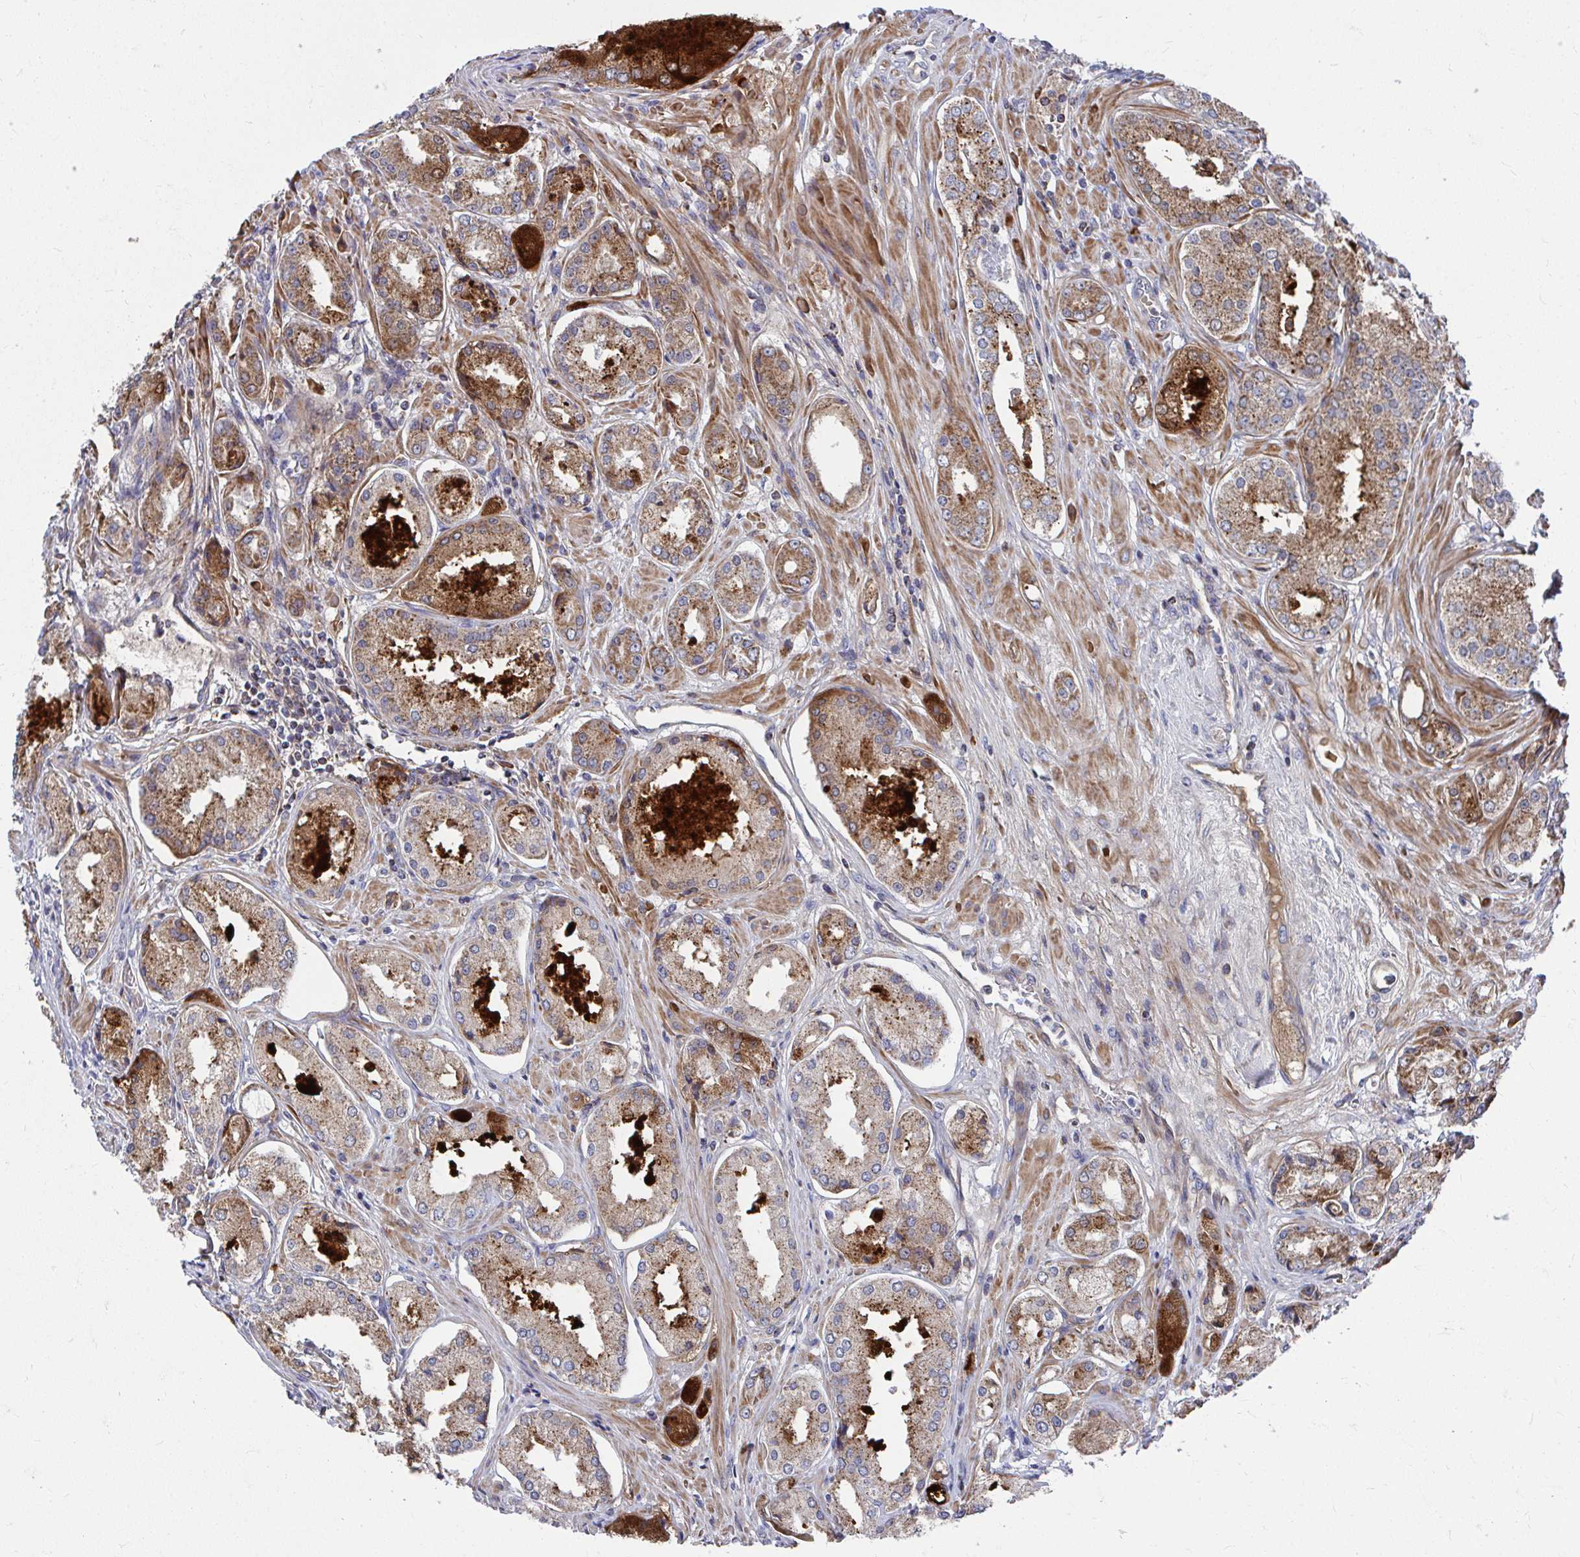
{"staining": {"intensity": "moderate", "quantity": ">75%", "location": "cytoplasmic/membranous"}, "tissue": "prostate cancer", "cell_type": "Tumor cells", "image_type": "cancer", "snomed": [{"axis": "morphology", "description": "Adenocarcinoma, Low grade"}, {"axis": "topography", "description": "Prostate"}], "caption": "Approximately >75% of tumor cells in human prostate cancer (low-grade adenocarcinoma) display moderate cytoplasmic/membranous protein positivity as visualized by brown immunohistochemical staining.", "gene": "PEX3", "patient": {"sex": "male", "age": 68}}